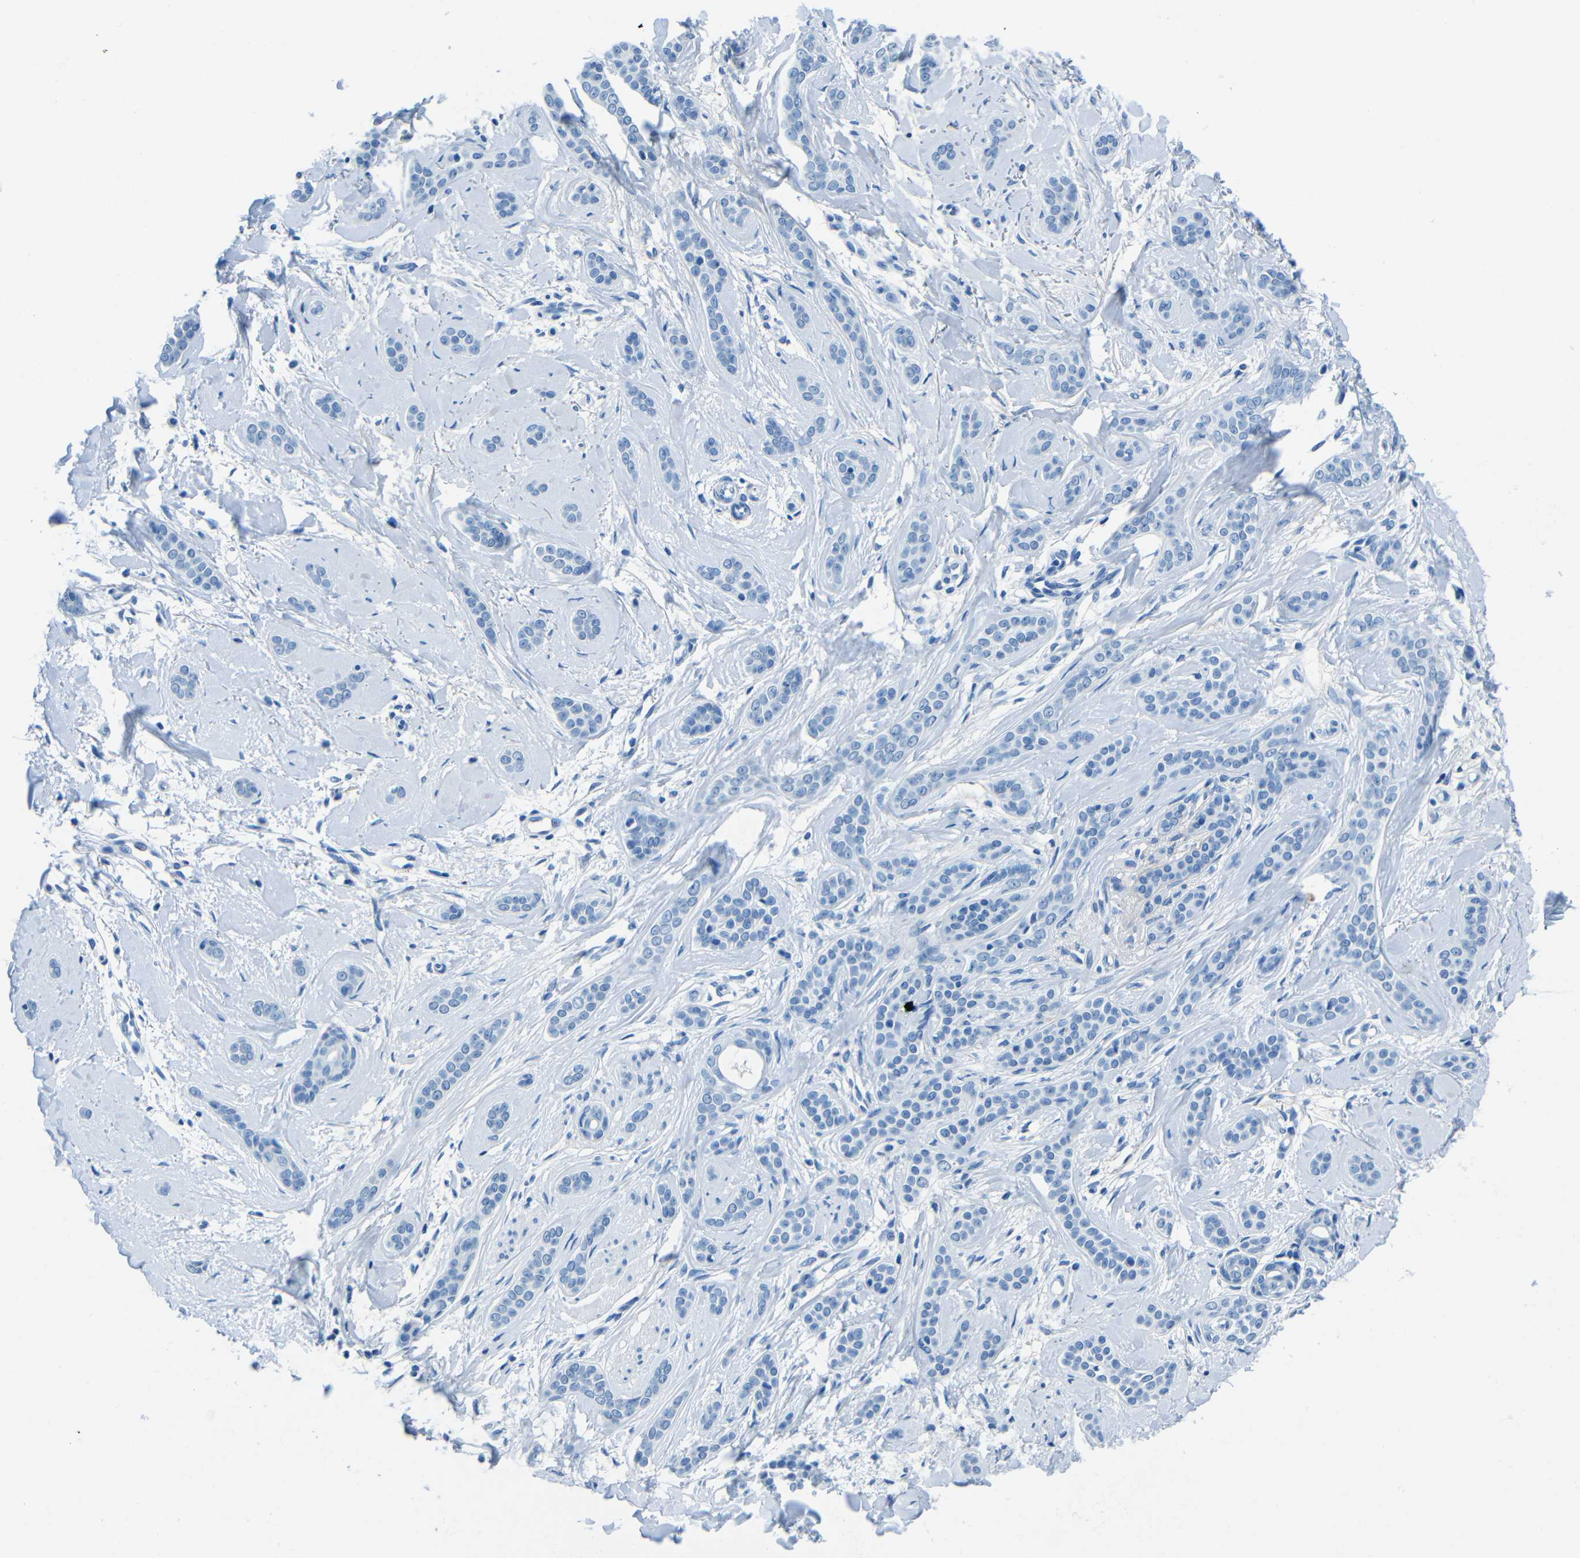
{"staining": {"intensity": "negative", "quantity": "none", "location": "none"}, "tissue": "skin cancer", "cell_type": "Tumor cells", "image_type": "cancer", "snomed": [{"axis": "morphology", "description": "Basal cell carcinoma"}, {"axis": "morphology", "description": "Adnexal tumor, benign"}, {"axis": "topography", "description": "Skin"}], "caption": "Immunohistochemical staining of skin basal cell carcinoma exhibits no significant expression in tumor cells. (DAB (3,3'-diaminobenzidine) immunohistochemistry visualized using brightfield microscopy, high magnification).", "gene": "FBN2", "patient": {"sex": "female", "age": 42}}